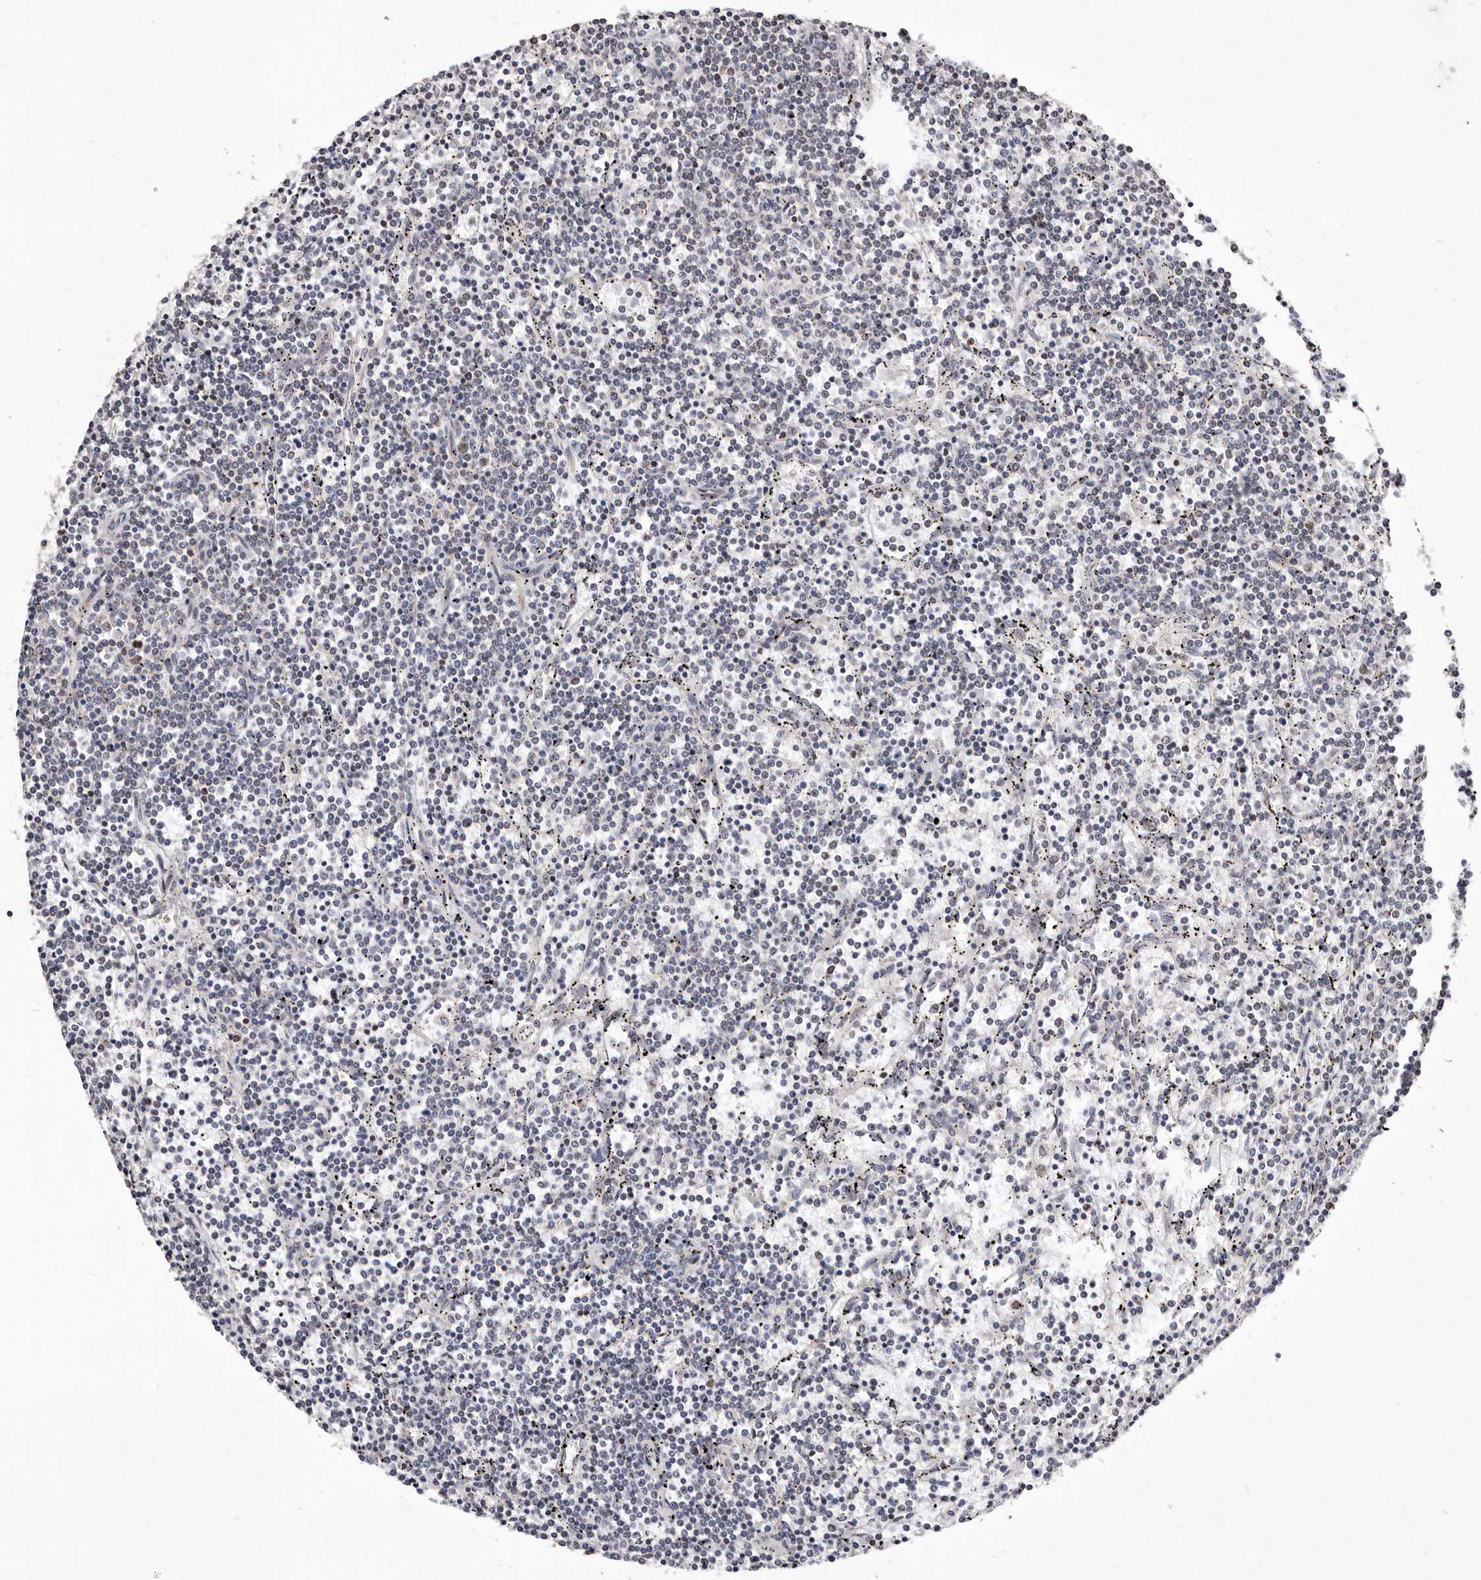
{"staining": {"intensity": "negative", "quantity": "none", "location": "none"}, "tissue": "lymphoma", "cell_type": "Tumor cells", "image_type": "cancer", "snomed": [{"axis": "morphology", "description": "Malignant lymphoma, non-Hodgkin's type, Low grade"}, {"axis": "topography", "description": "Spleen"}], "caption": "This is a histopathology image of immunohistochemistry (IHC) staining of lymphoma, which shows no staining in tumor cells.", "gene": "TIMM17B", "patient": {"sex": "female", "age": 50}}